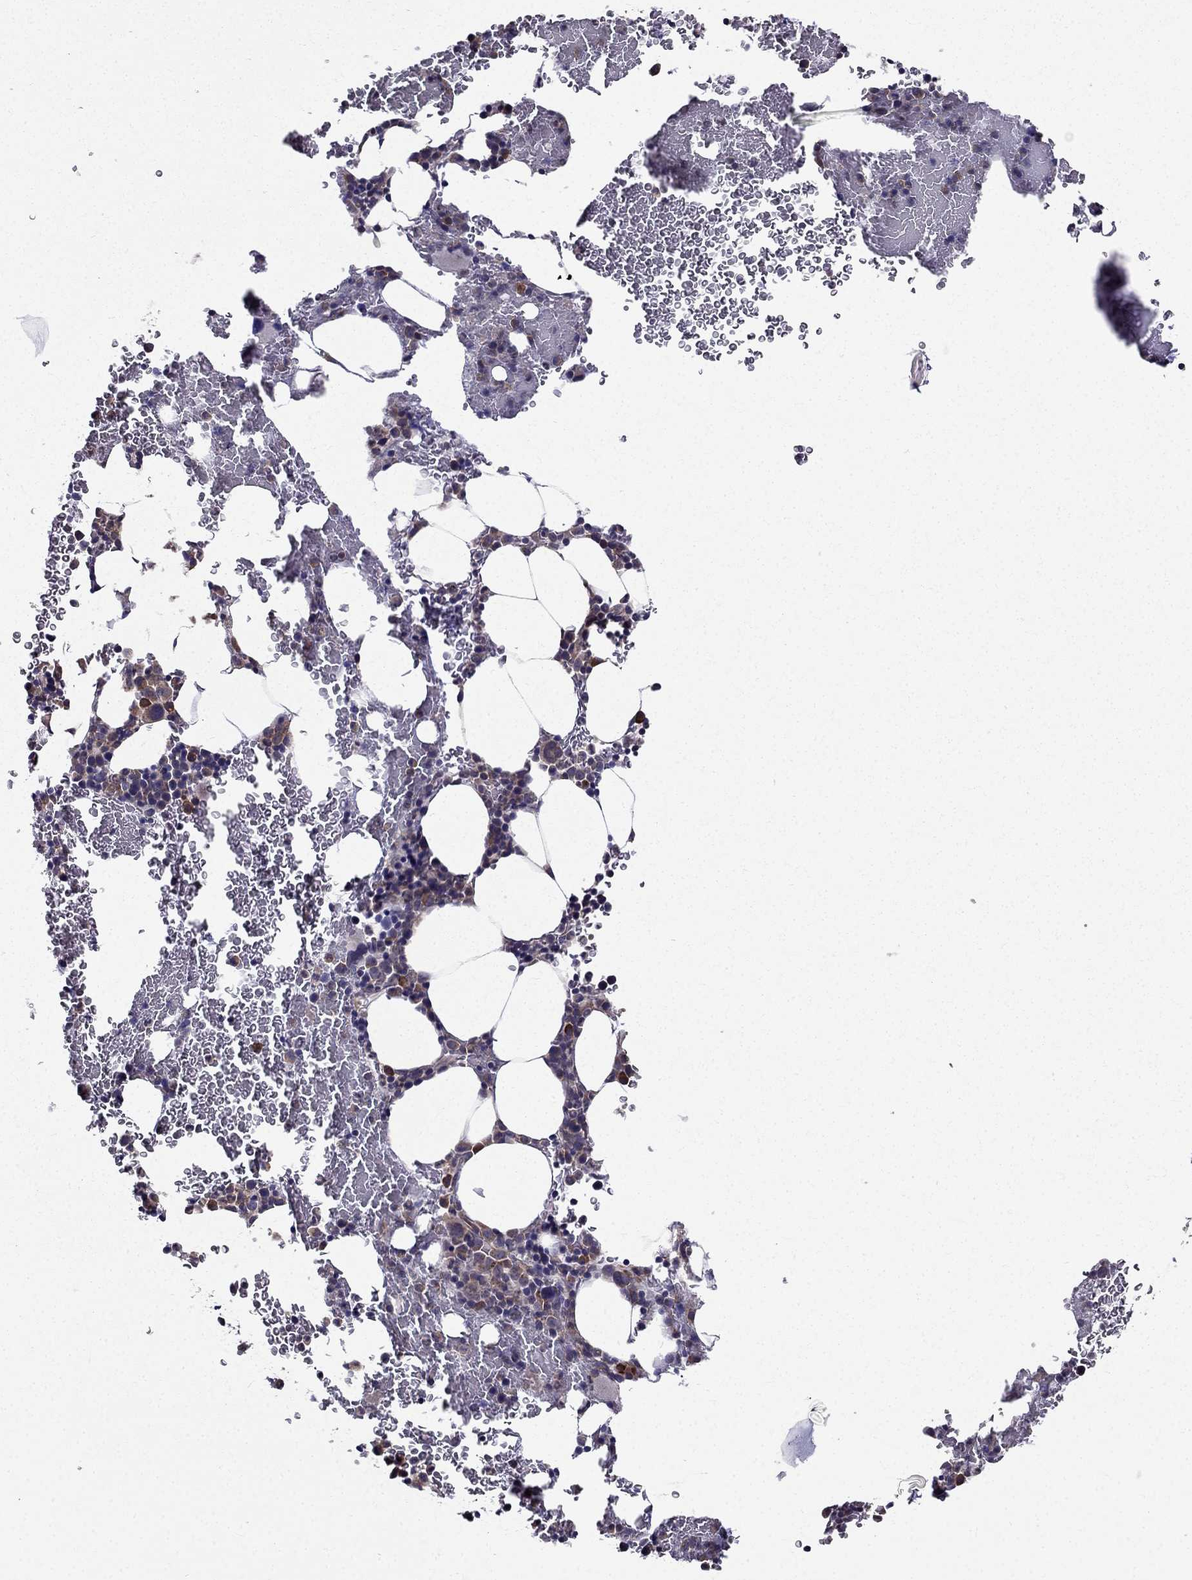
{"staining": {"intensity": "strong", "quantity": "<25%", "location": "cytoplasmic/membranous"}, "tissue": "bone marrow", "cell_type": "Hematopoietic cells", "image_type": "normal", "snomed": [{"axis": "morphology", "description": "Normal tissue, NOS"}, {"axis": "topography", "description": "Bone marrow"}], "caption": "Immunohistochemical staining of normal bone marrow shows medium levels of strong cytoplasmic/membranous positivity in about <25% of hematopoietic cells.", "gene": "ARHGEF28", "patient": {"sex": "male", "age": 64}}